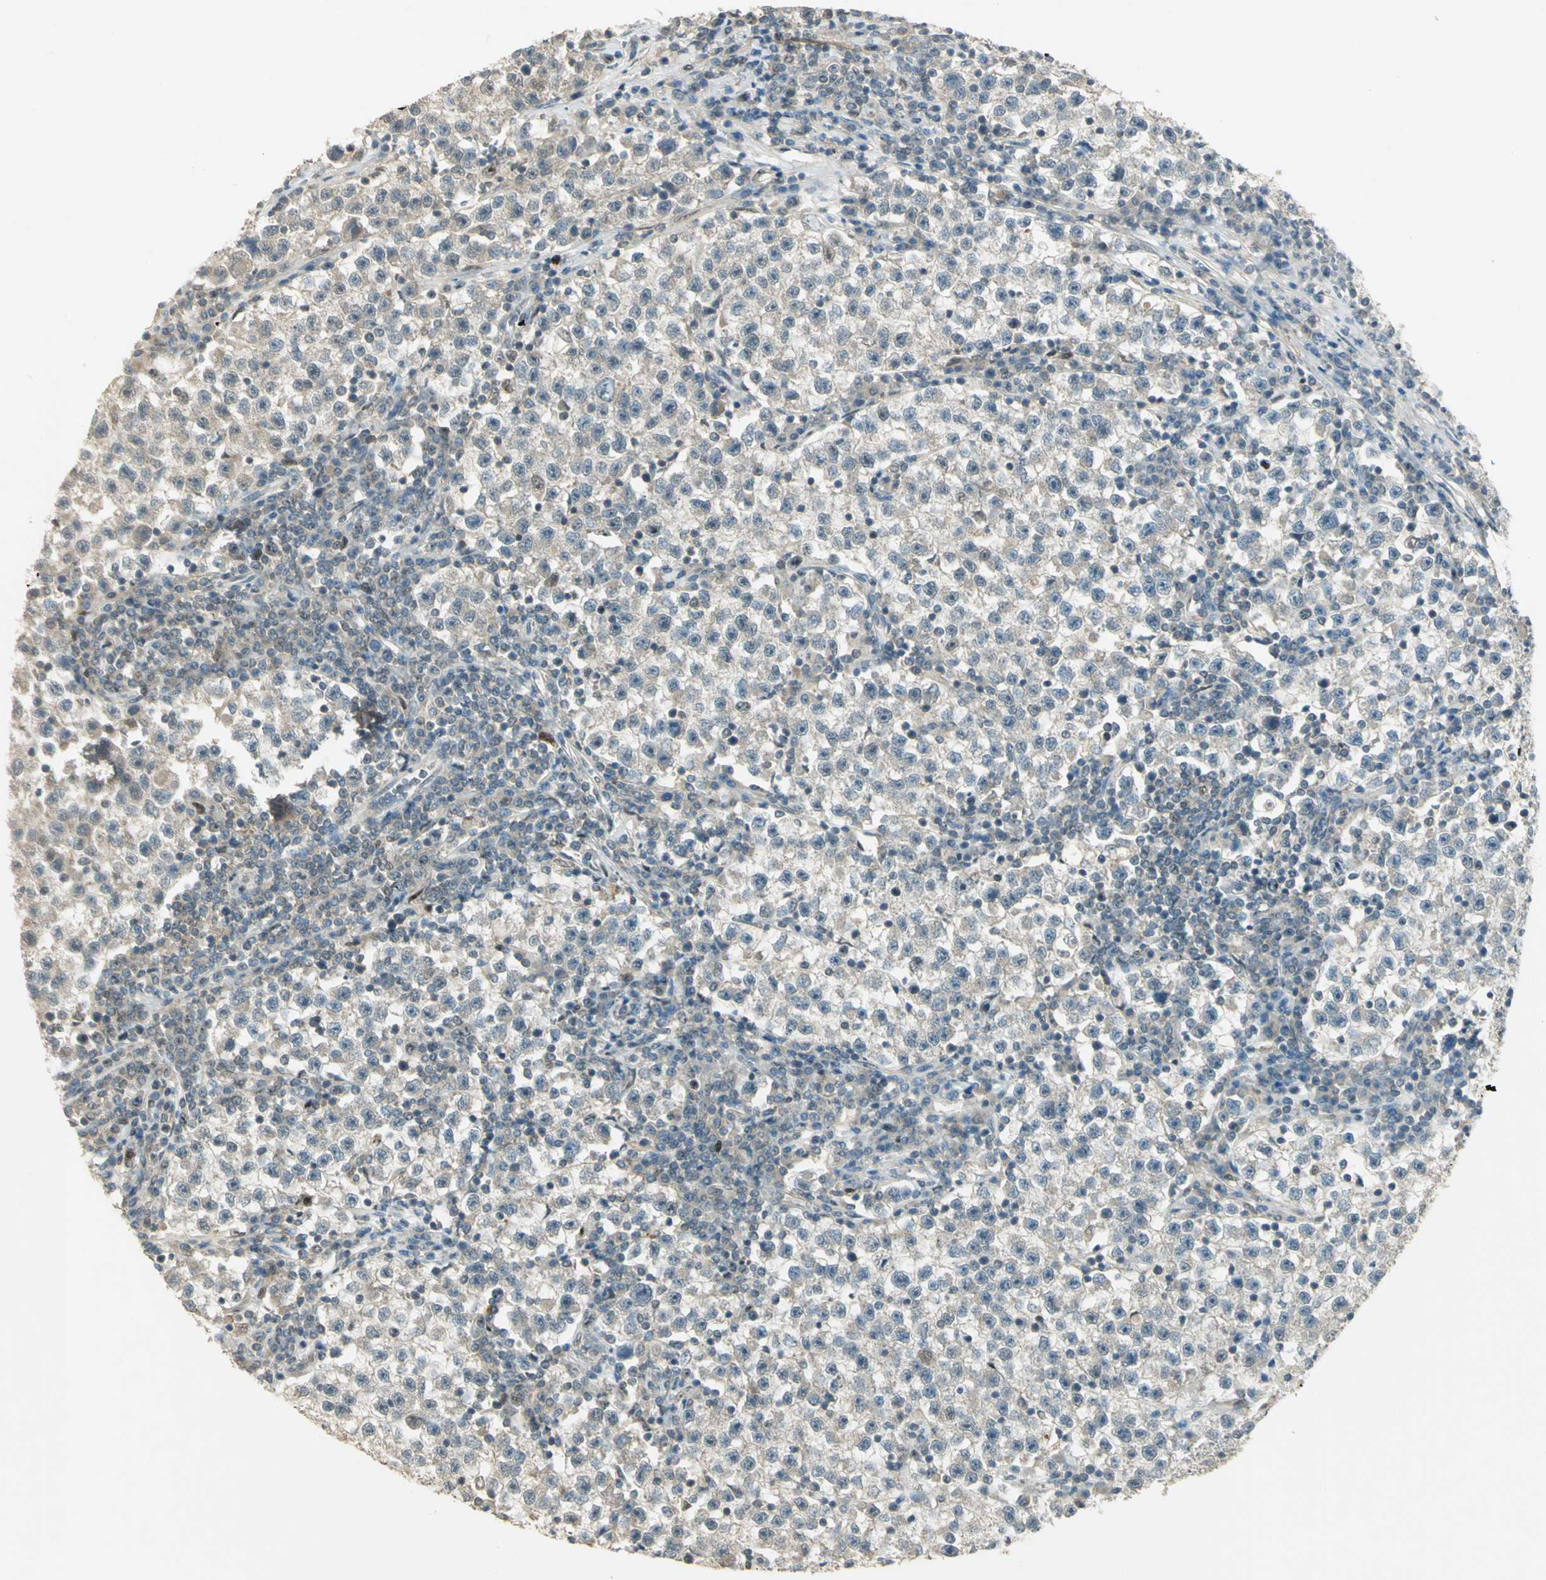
{"staining": {"intensity": "weak", "quantity": "25%-75%", "location": "cytoplasmic/membranous"}, "tissue": "testis cancer", "cell_type": "Tumor cells", "image_type": "cancer", "snomed": [{"axis": "morphology", "description": "Seminoma, NOS"}, {"axis": "topography", "description": "Testis"}], "caption": "Immunohistochemical staining of human testis cancer exhibits weak cytoplasmic/membranous protein positivity in about 25%-75% of tumor cells.", "gene": "BIRC2", "patient": {"sex": "male", "age": 22}}